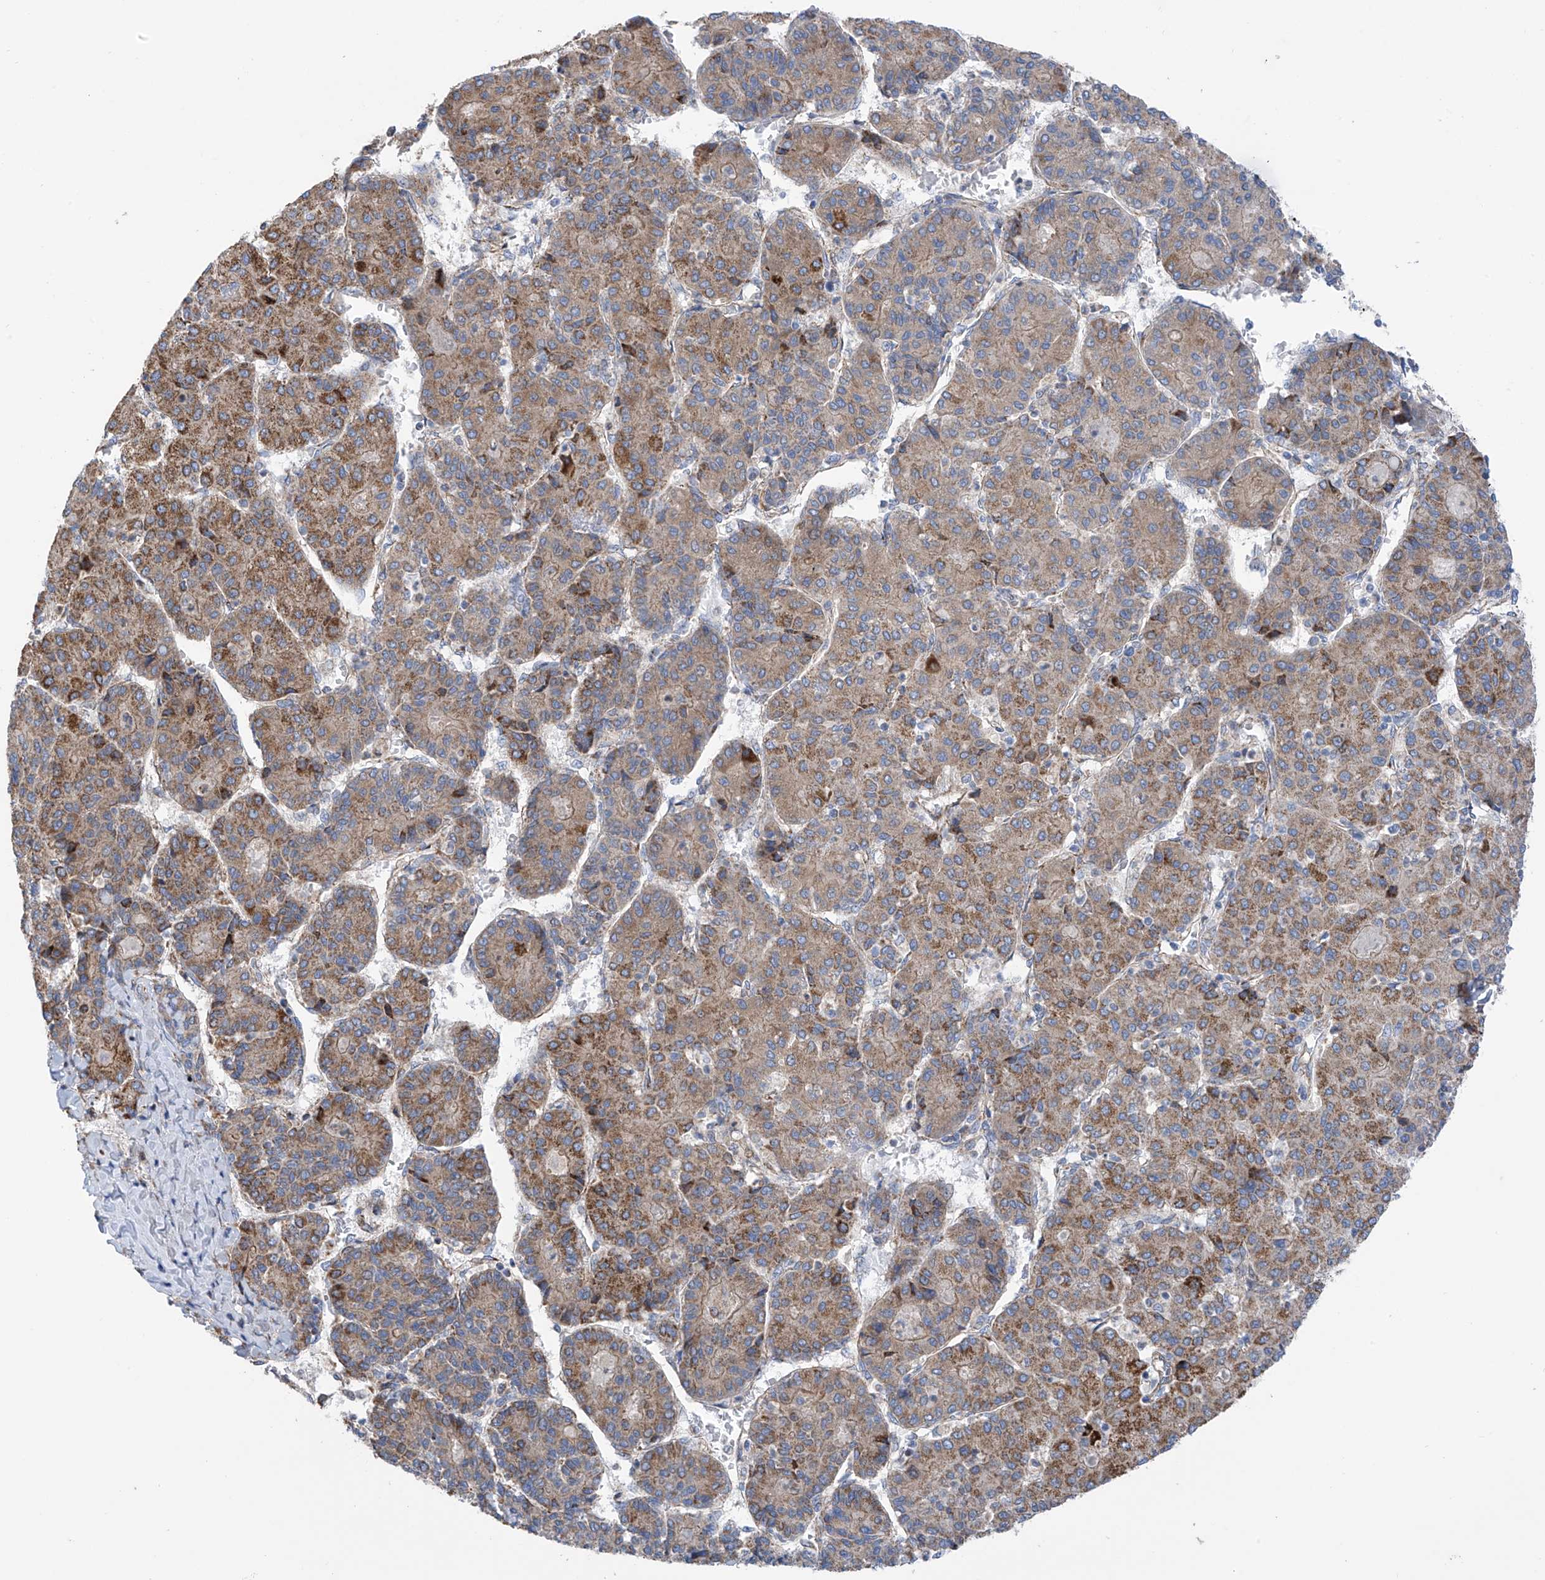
{"staining": {"intensity": "moderate", "quantity": ">75%", "location": "cytoplasmic/membranous"}, "tissue": "liver cancer", "cell_type": "Tumor cells", "image_type": "cancer", "snomed": [{"axis": "morphology", "description": "Carcinoma, Hepatocellular, NOS"}, {"axis": "topography", "description": "Liver"}], "caption": "Hepatocellular carcinoma (liver) stained with a protein marker reveals moderate staining in tumor cells.", "gene": "EIF5B", "patient": {"sex": "male", "age": 65}}